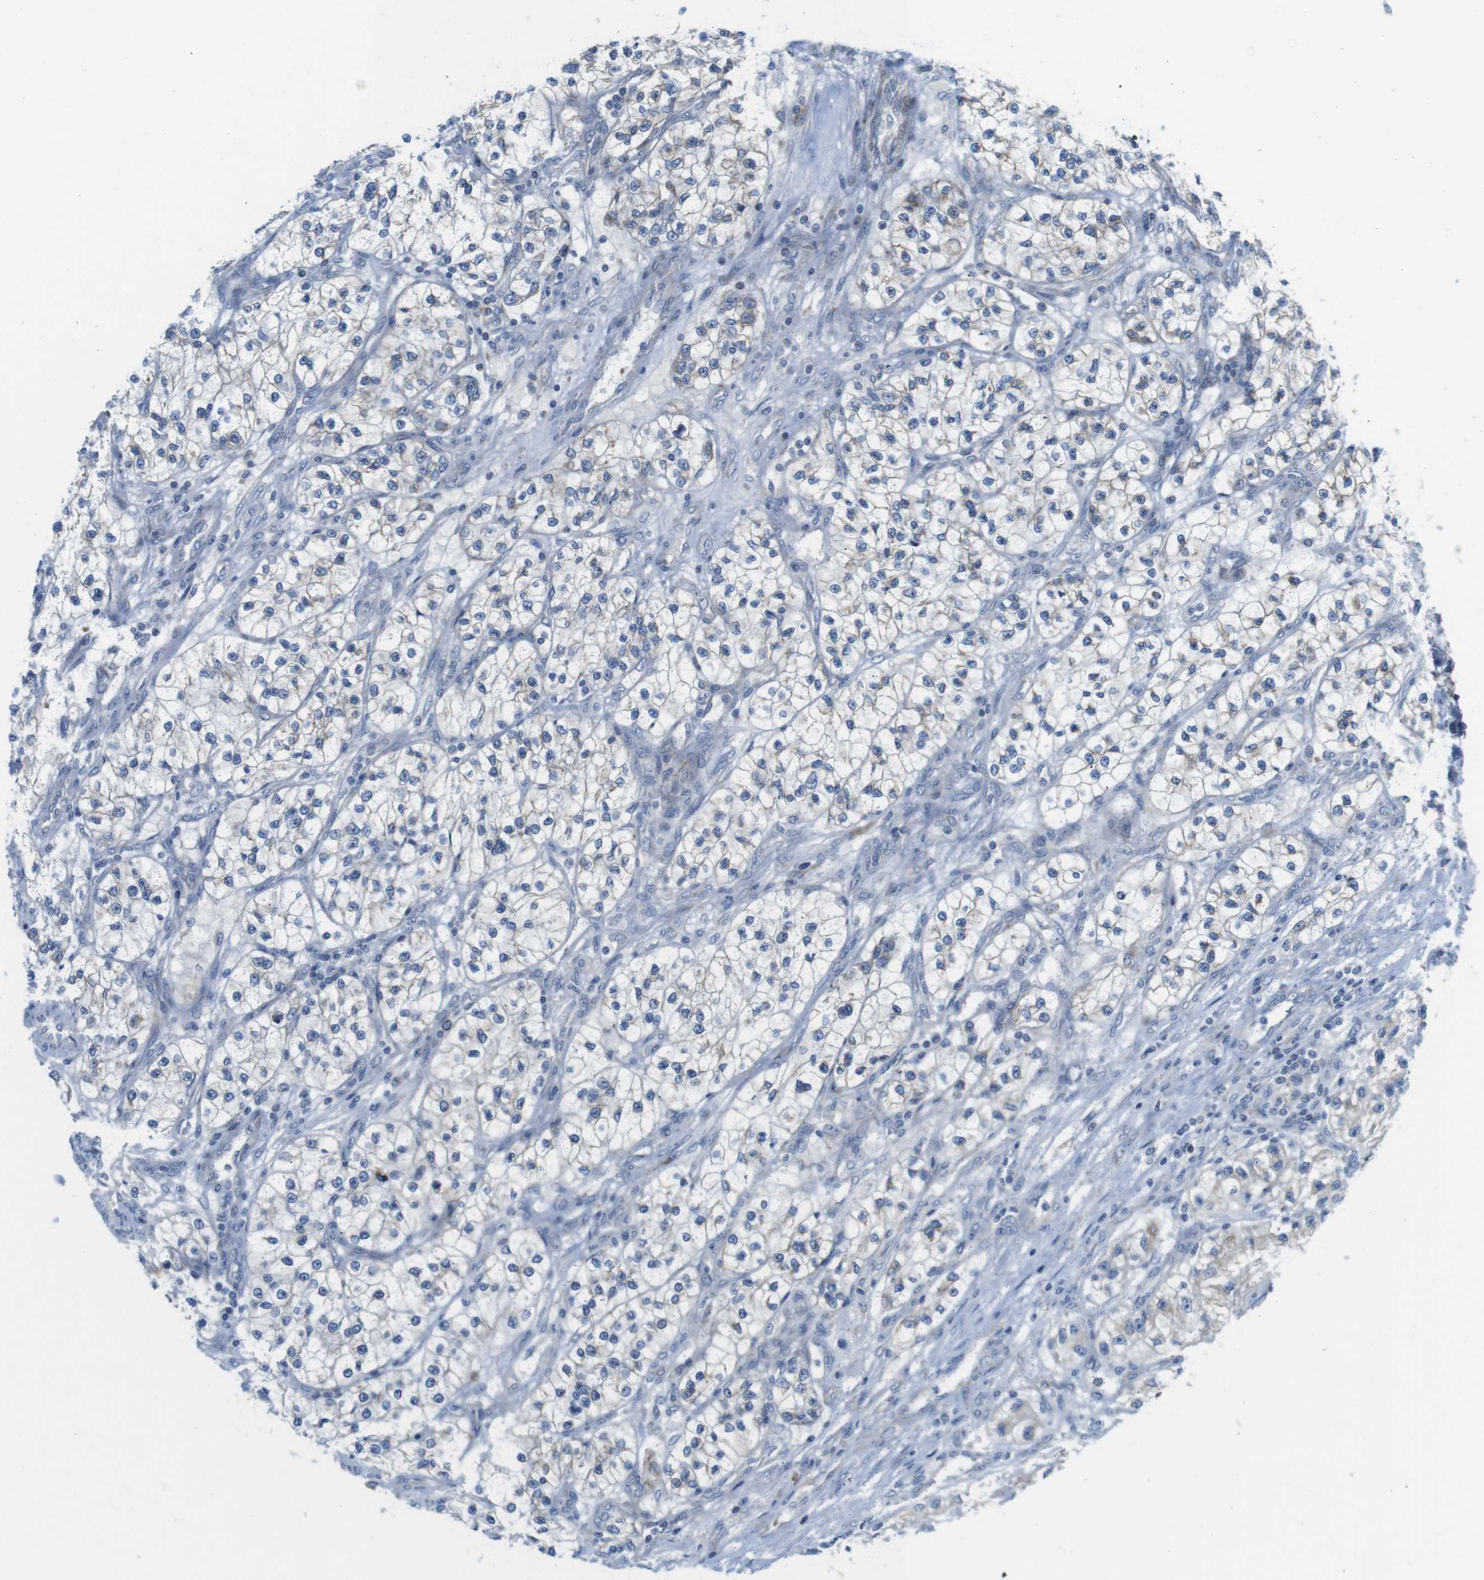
{"staining": {"intensity": "weak", "quantity": "<25%", "location": "cytoplasmic/membranous"}, "tissue": "renal cancer", "cell_type": "Tumor cells", "image_type": "cancer", "snomed": [{"axis": "morphology", "description": "Adenocarcinoma, NOS"}, {"axis": "topography", "description": "Kidney"}], "caption": "Immunohistochemistry photomicrograph of human renal cancer stained for a protein (brown), which shows no staining in tumor cells.", "gene": "MARCHF1", "patient": {"sex": "female", "age": 57}}